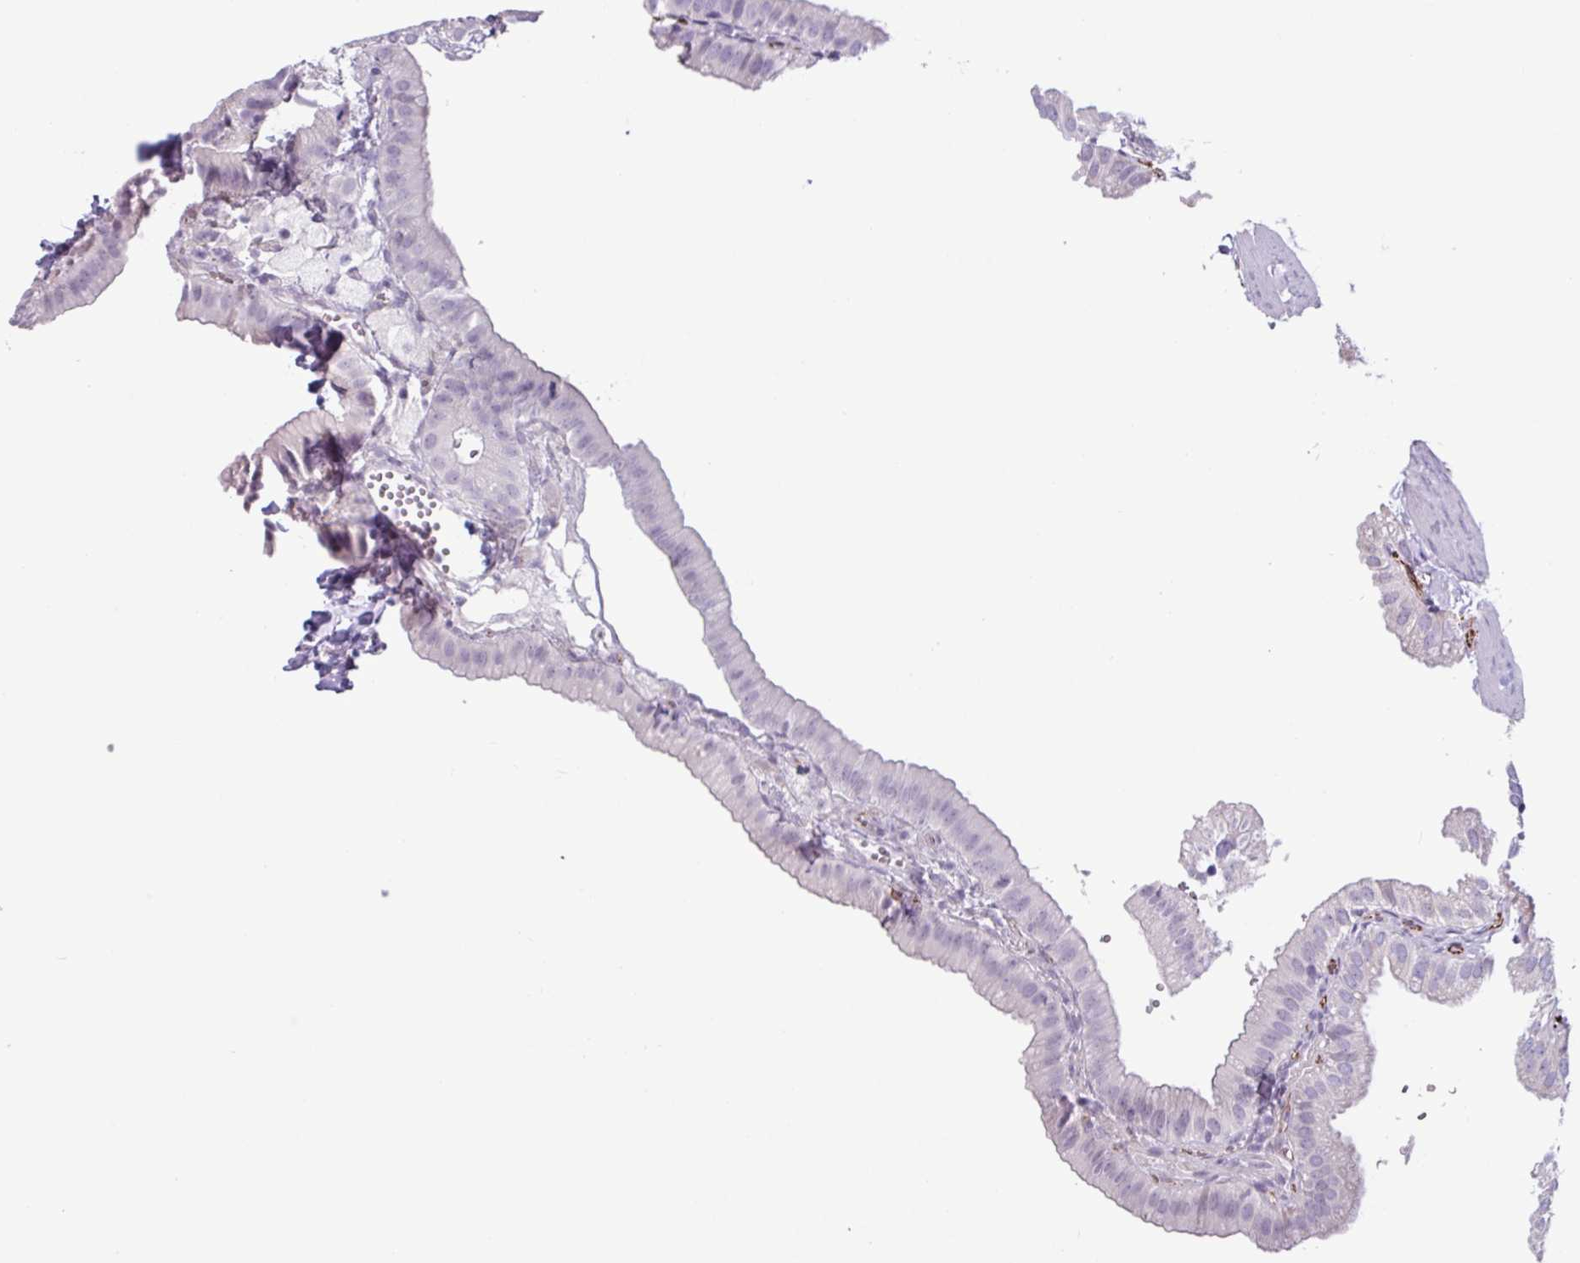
{"staining": {"intensity": "negative", "quantity": "none", "location": "none"}, "tissue": "gallbladder", "cell_type": "Glandular cells", "image_type": "normal", "snomed": [{"axis": "morphology", "description": "Normal tissue, NOS"}, {"axis": "topography", "description": "Gallbladder"}], "caption": "Immunohistochemical staining of normal gallbladder displays no significant positivity in glandular cells.", "gene": "BTD", "patient": {"sex": "female", "age": 61}}